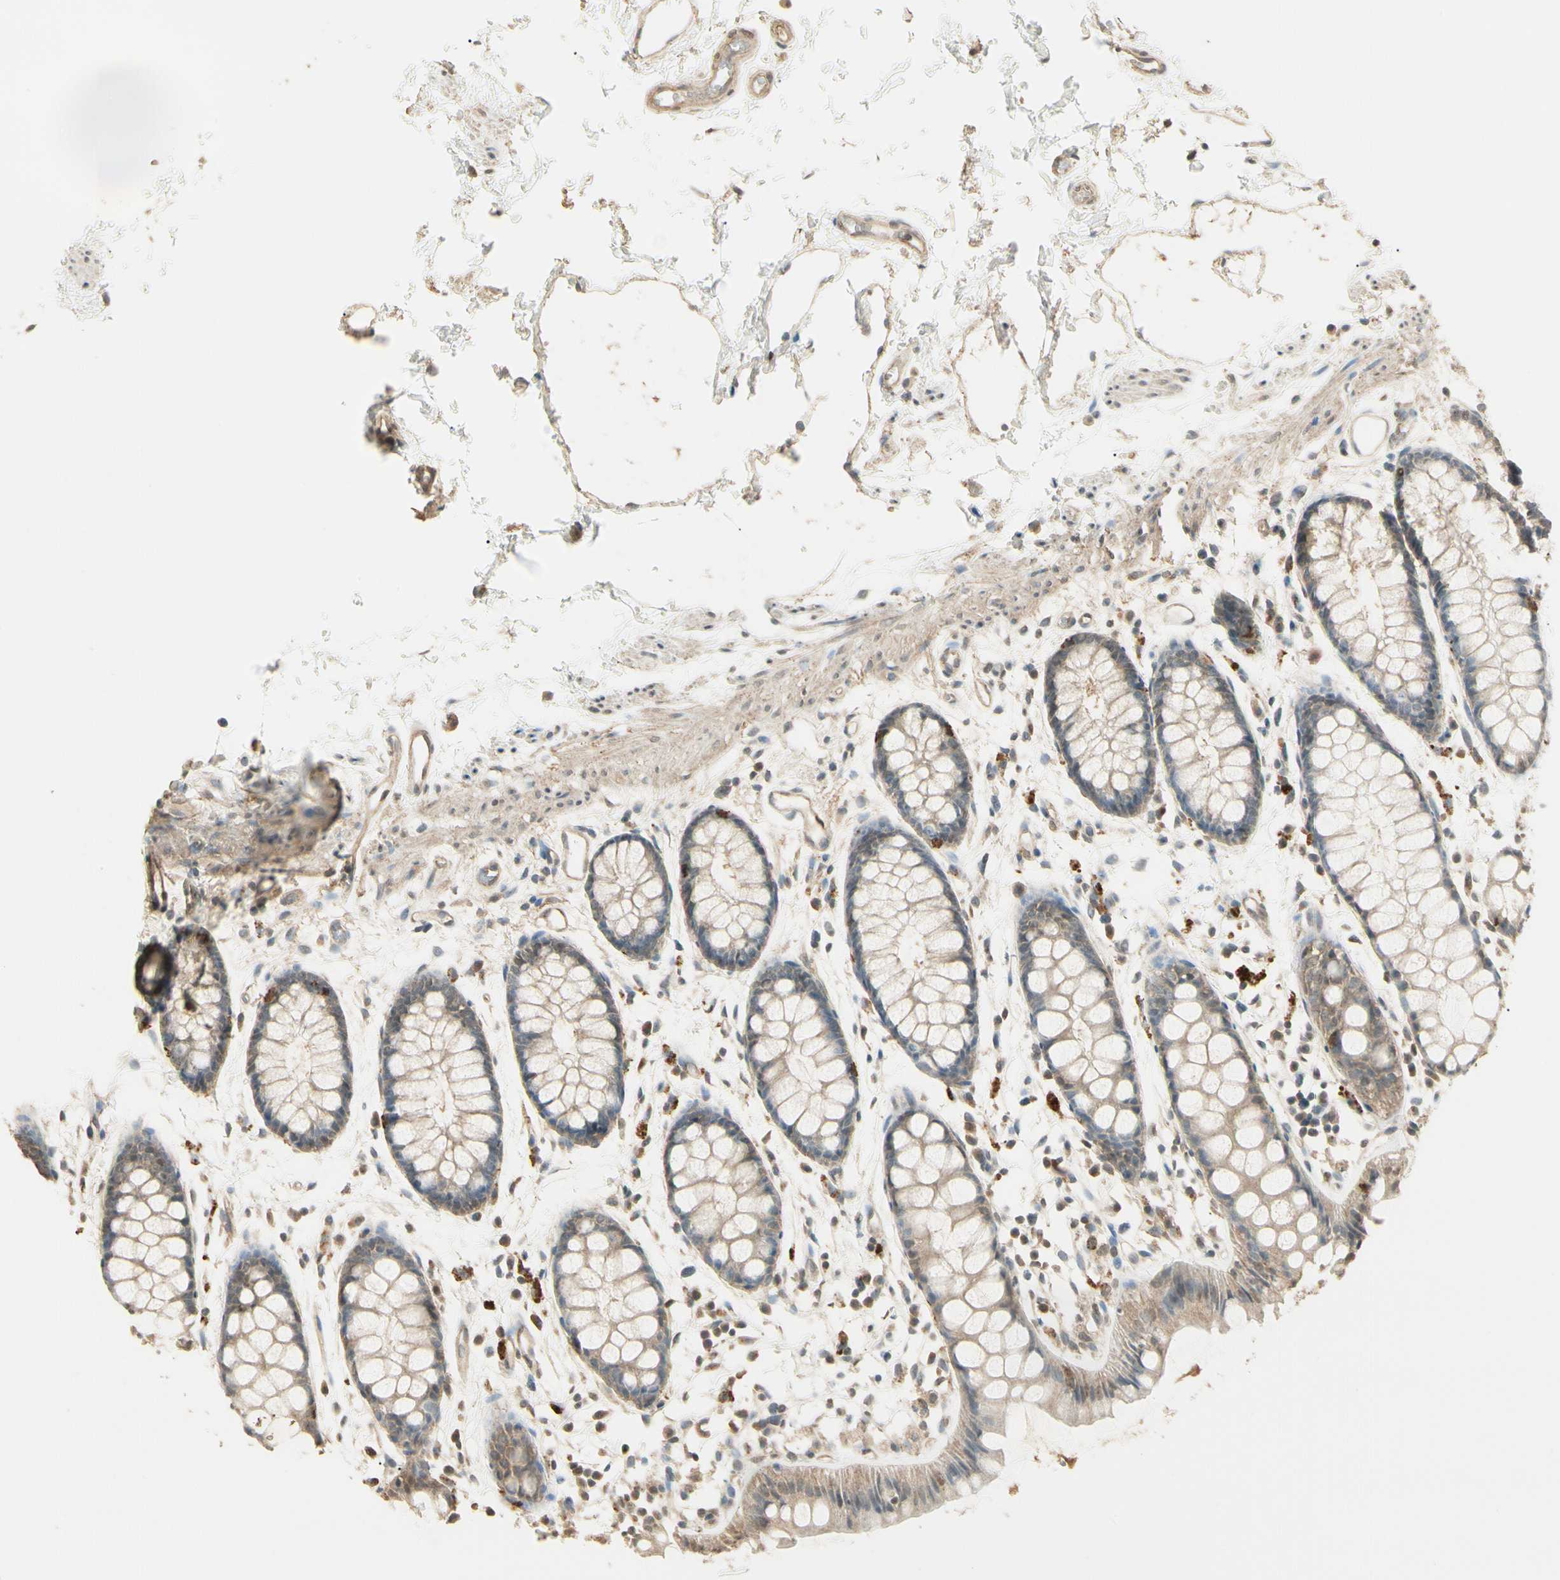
{"staining": {"intensity": "weak", "quantity": ">75%", "location": "cytoplasmic/membranous"}, "tissue": "rectum", "cell_type": "Glandular cells", "image_type": "normal", "snomed": [{"axis": "morphology", "description": "Normal tissue, NOS"}, {"axis": "topography", "description": "Rectum"}], "caption": "Immunohistochemical staining of benign rectum reveals weak cytoplasmic/membranous protein expression in about >75% of glandular cells.", "gene": "SGCA", "patient": {"sex": "female", "age": 66}}